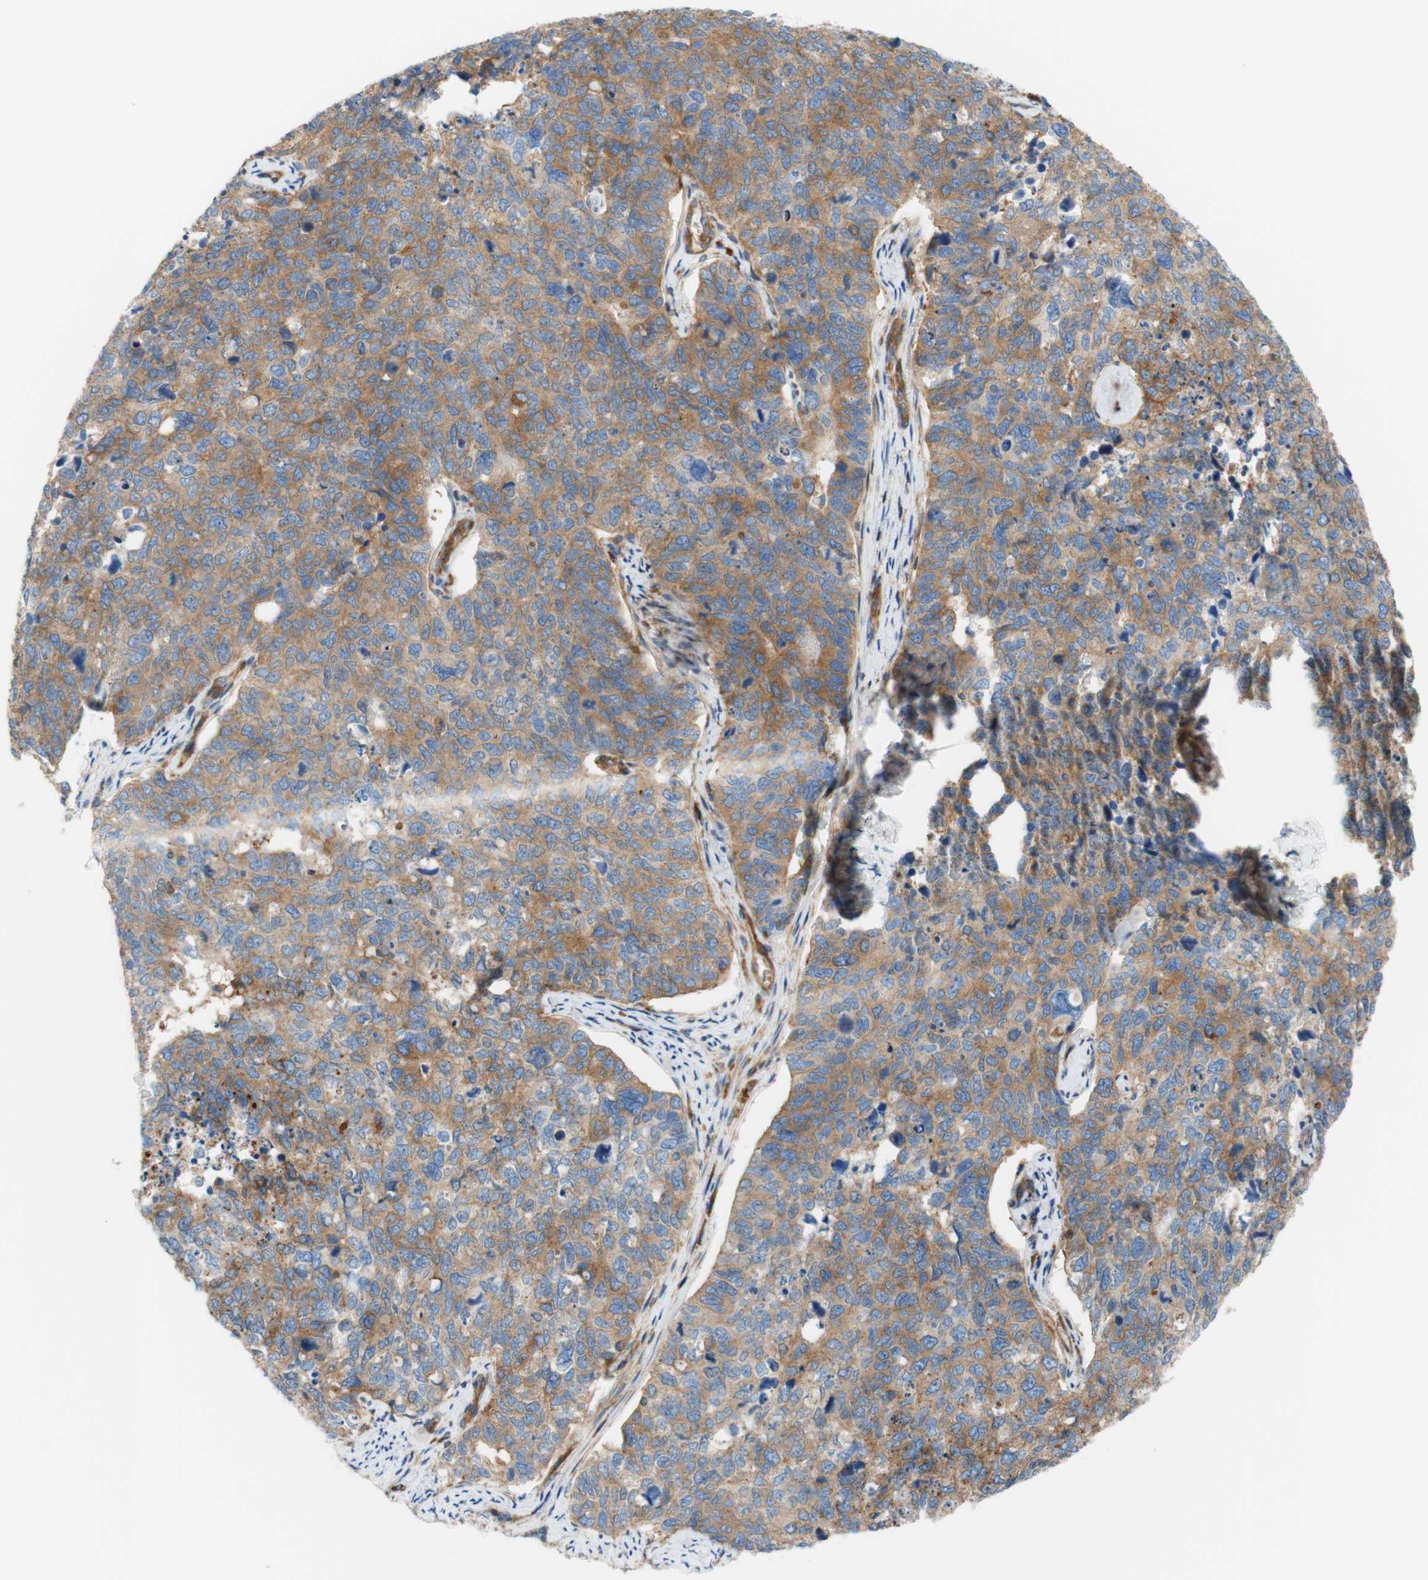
{"staining": {"intensity": "weak", "quantity": "25%-75%", "location": "cytoplasmic/membranous"}, "tissue": "cervical cancer", "cell_type": "Tumor cells", "image_type": "cancer", "snomed": [{"axis": "morphology", "description": "Squamous cell carcinoma, NOS"}, {"axis": "topography", "description": "Cervix"}], "caption": "Protein expression analysis of cervical cancer reveals weak cytoplasmic/membranous positivity in approximately 25%-75% of tumor cells.", "gene": "STOM", "patient": {"sex": "female", "age": 63}}